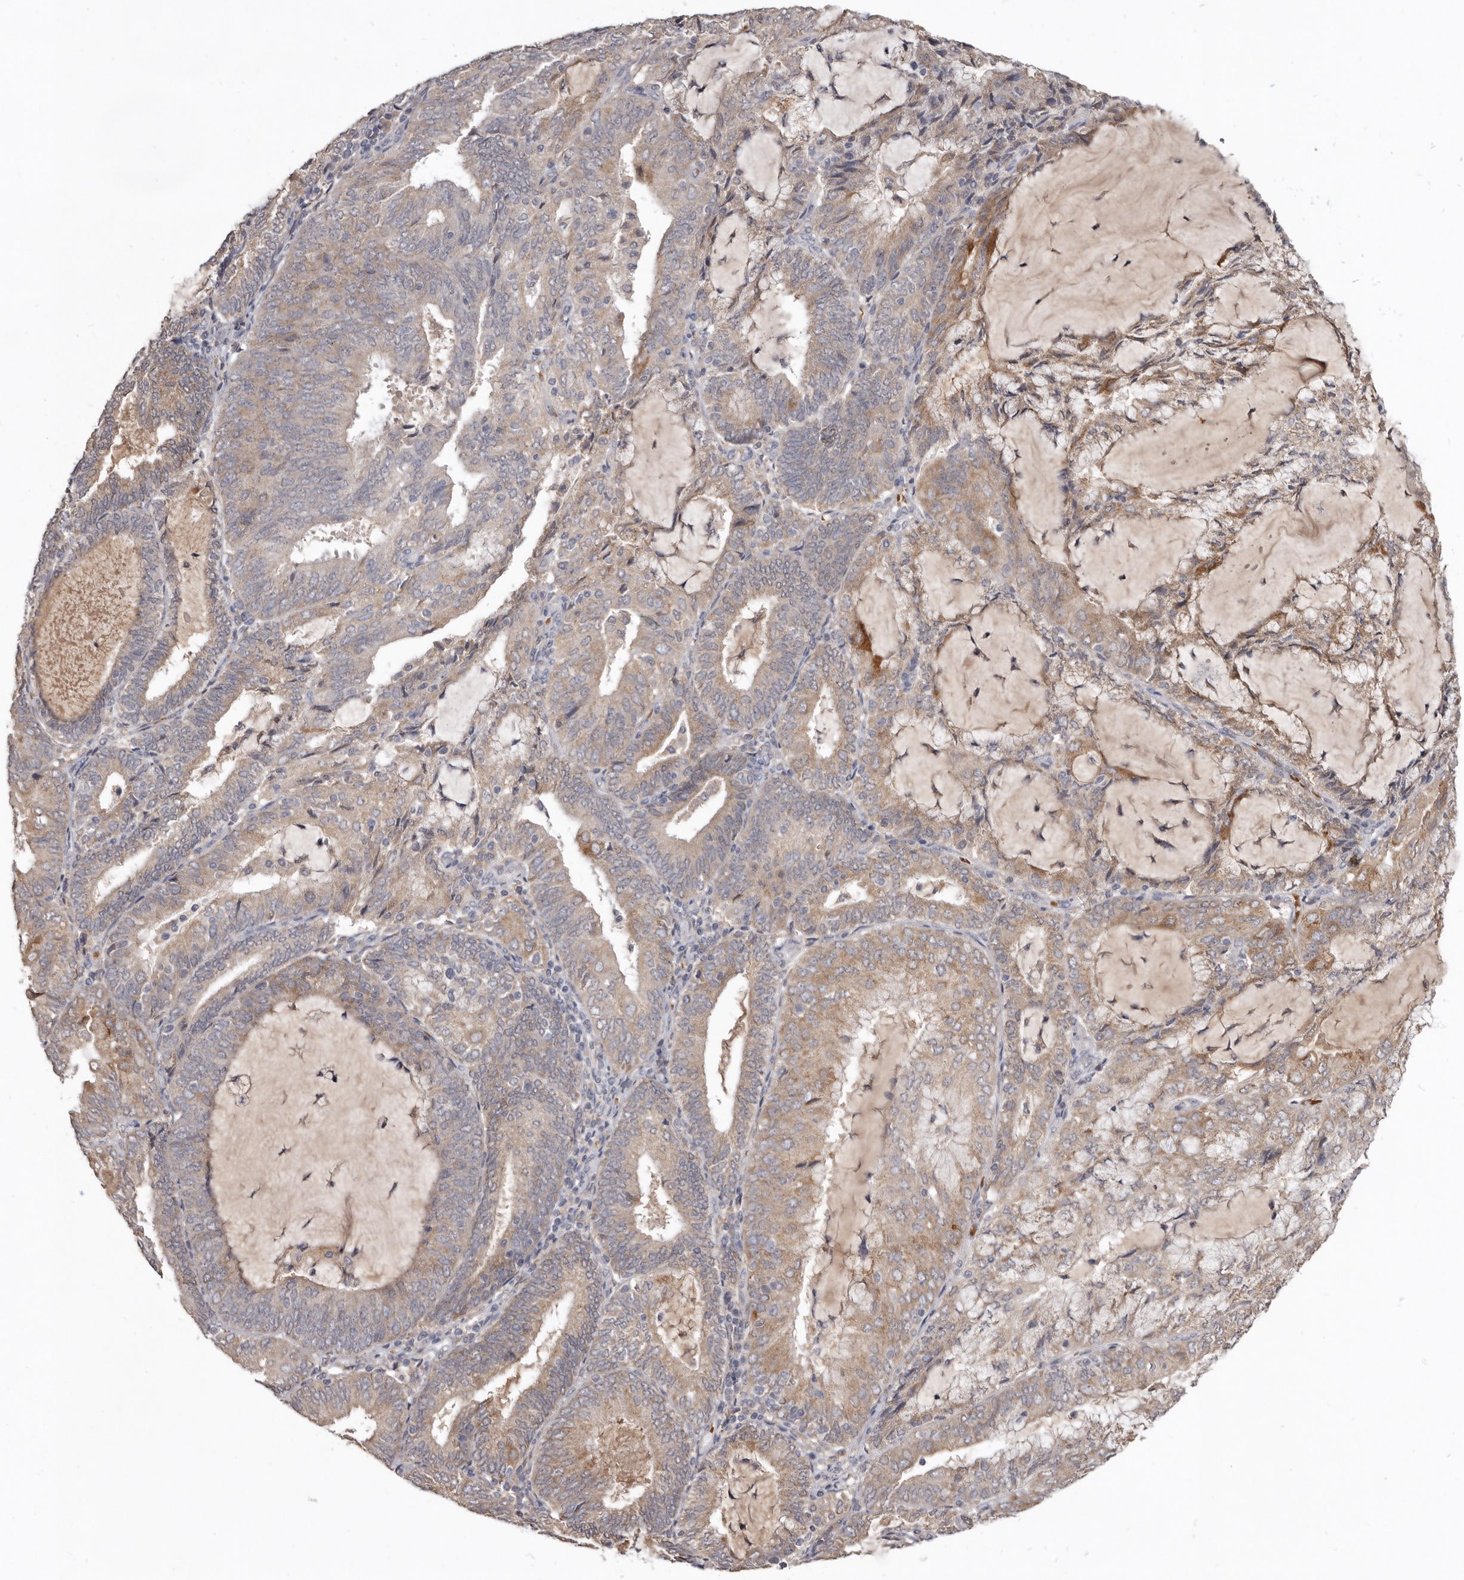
{"staining": {"intensity": "moderate", "quantity": "25%-75%", "location": "cytoplasmic/membranous"}, "tissue": "endometrial cancer", "cell_type": "Tumor cells", "image_type": "cancer", "snomed": [{"axis": "morphology", "description": "Adenocarcinoma, NOS"}, {"axis": "topography", "description": "Endometrium"}], "caption": "Protein analysis of adenocarcinoma (endometrial) tissue displays moderate cytoplasmic/membranous expression in about 25%-75% of tumor cells.", "gene": "NENF", "patient": {"sex": "female", "age": 81}}